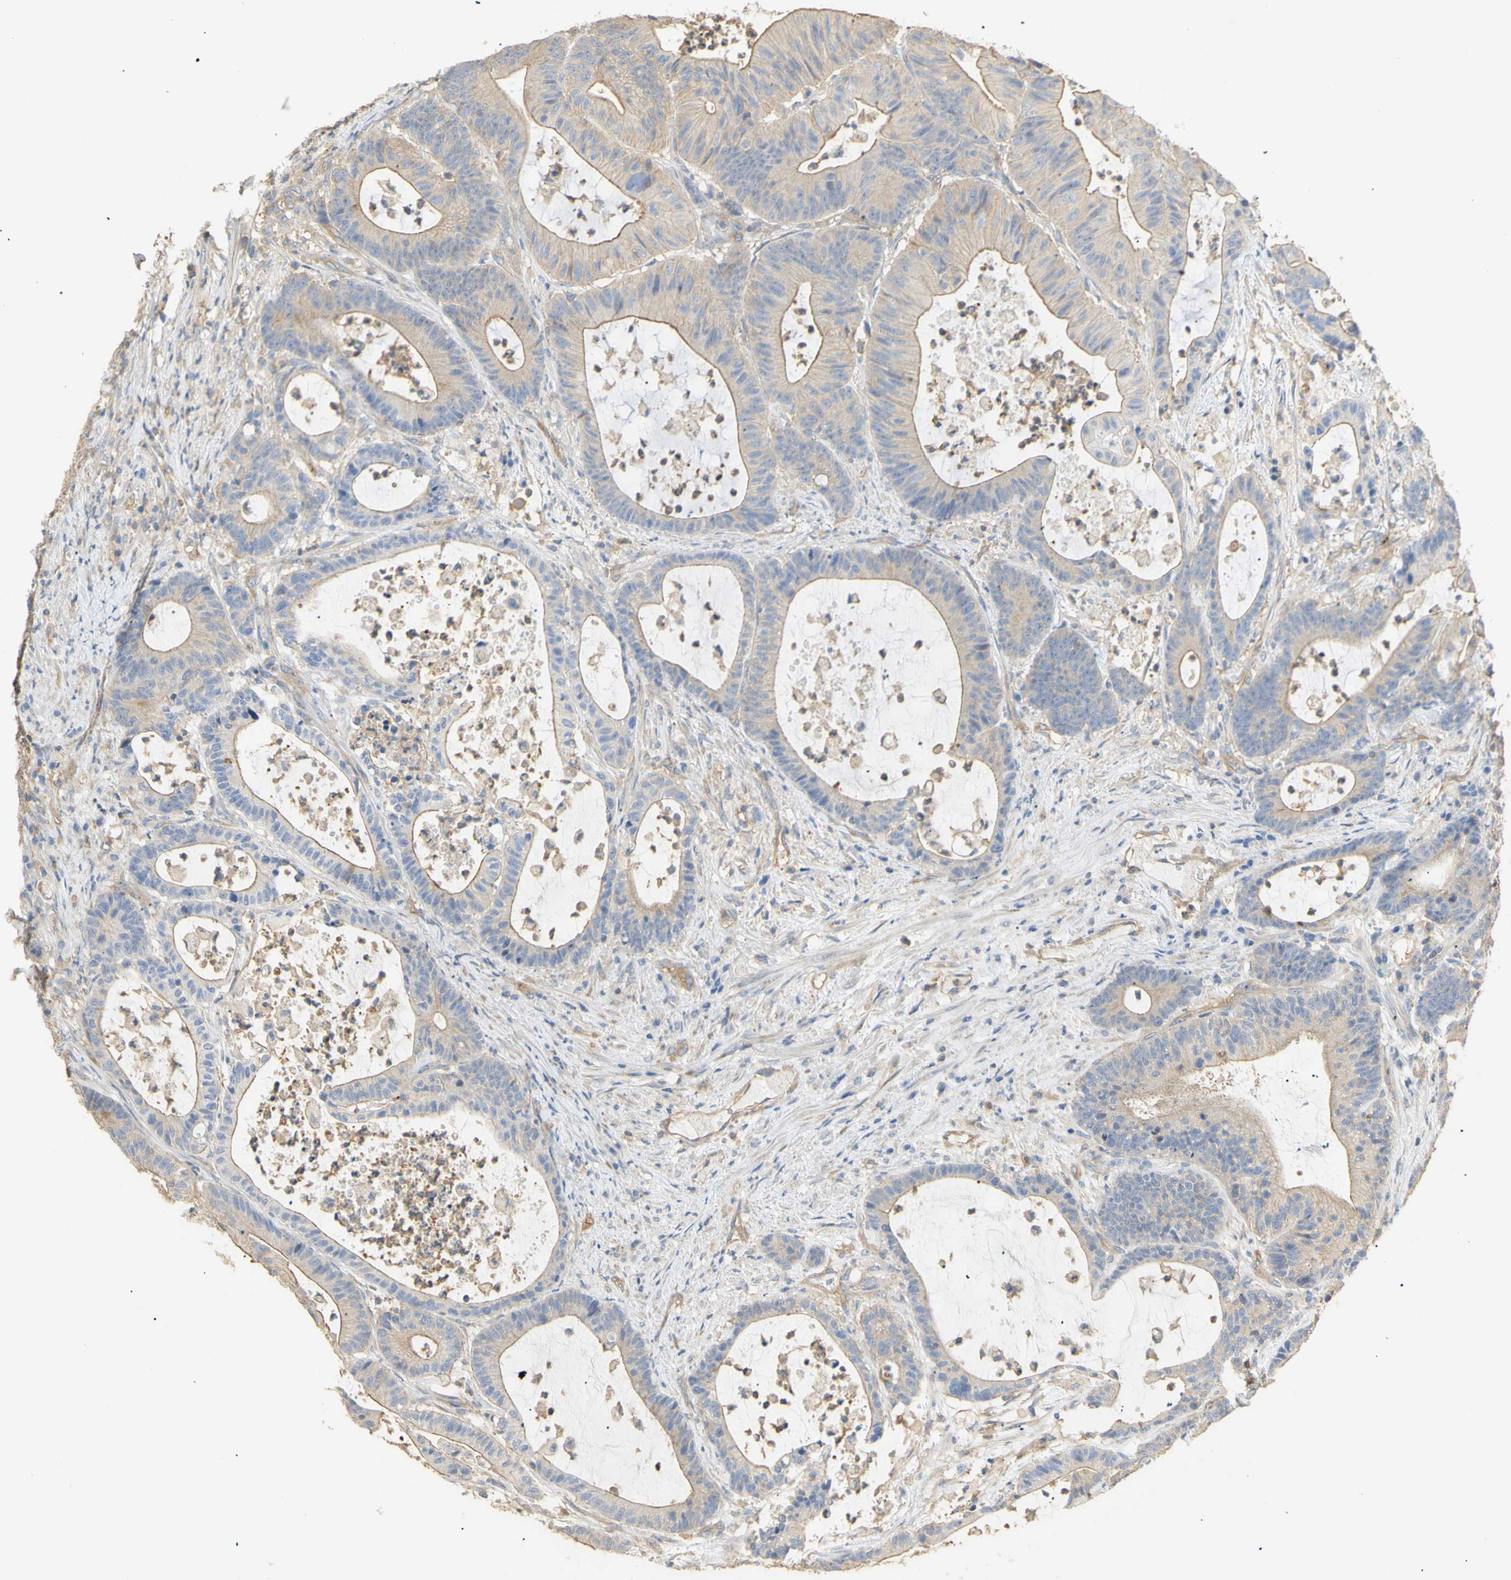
{"staining": {"intensity": "moderate", "quantity": "25%-75%", "location": "cytoplasmic/membranous"}, "tissue": "colorectal cancer", "cell_type": "Tumor cells", "image_type": "cancer", "snomed": [{"axis": "morphology", "description": "Adenocarcinoma, NOS"}, {"axis": "topography", "description": "Colon"}], "caption": "Immunohistochemical staining of adenocarcinoma (colorectal) shows moderate cytoplasmic/membranous protein expression in about 25%-75% of tumor cells. (DAB (3,3'-diaminobenzidine) = brown stain, brightfield microscopy at high magnification).", "gene": "KCNE4", "patient": {"sex": "female", "age": 84}}